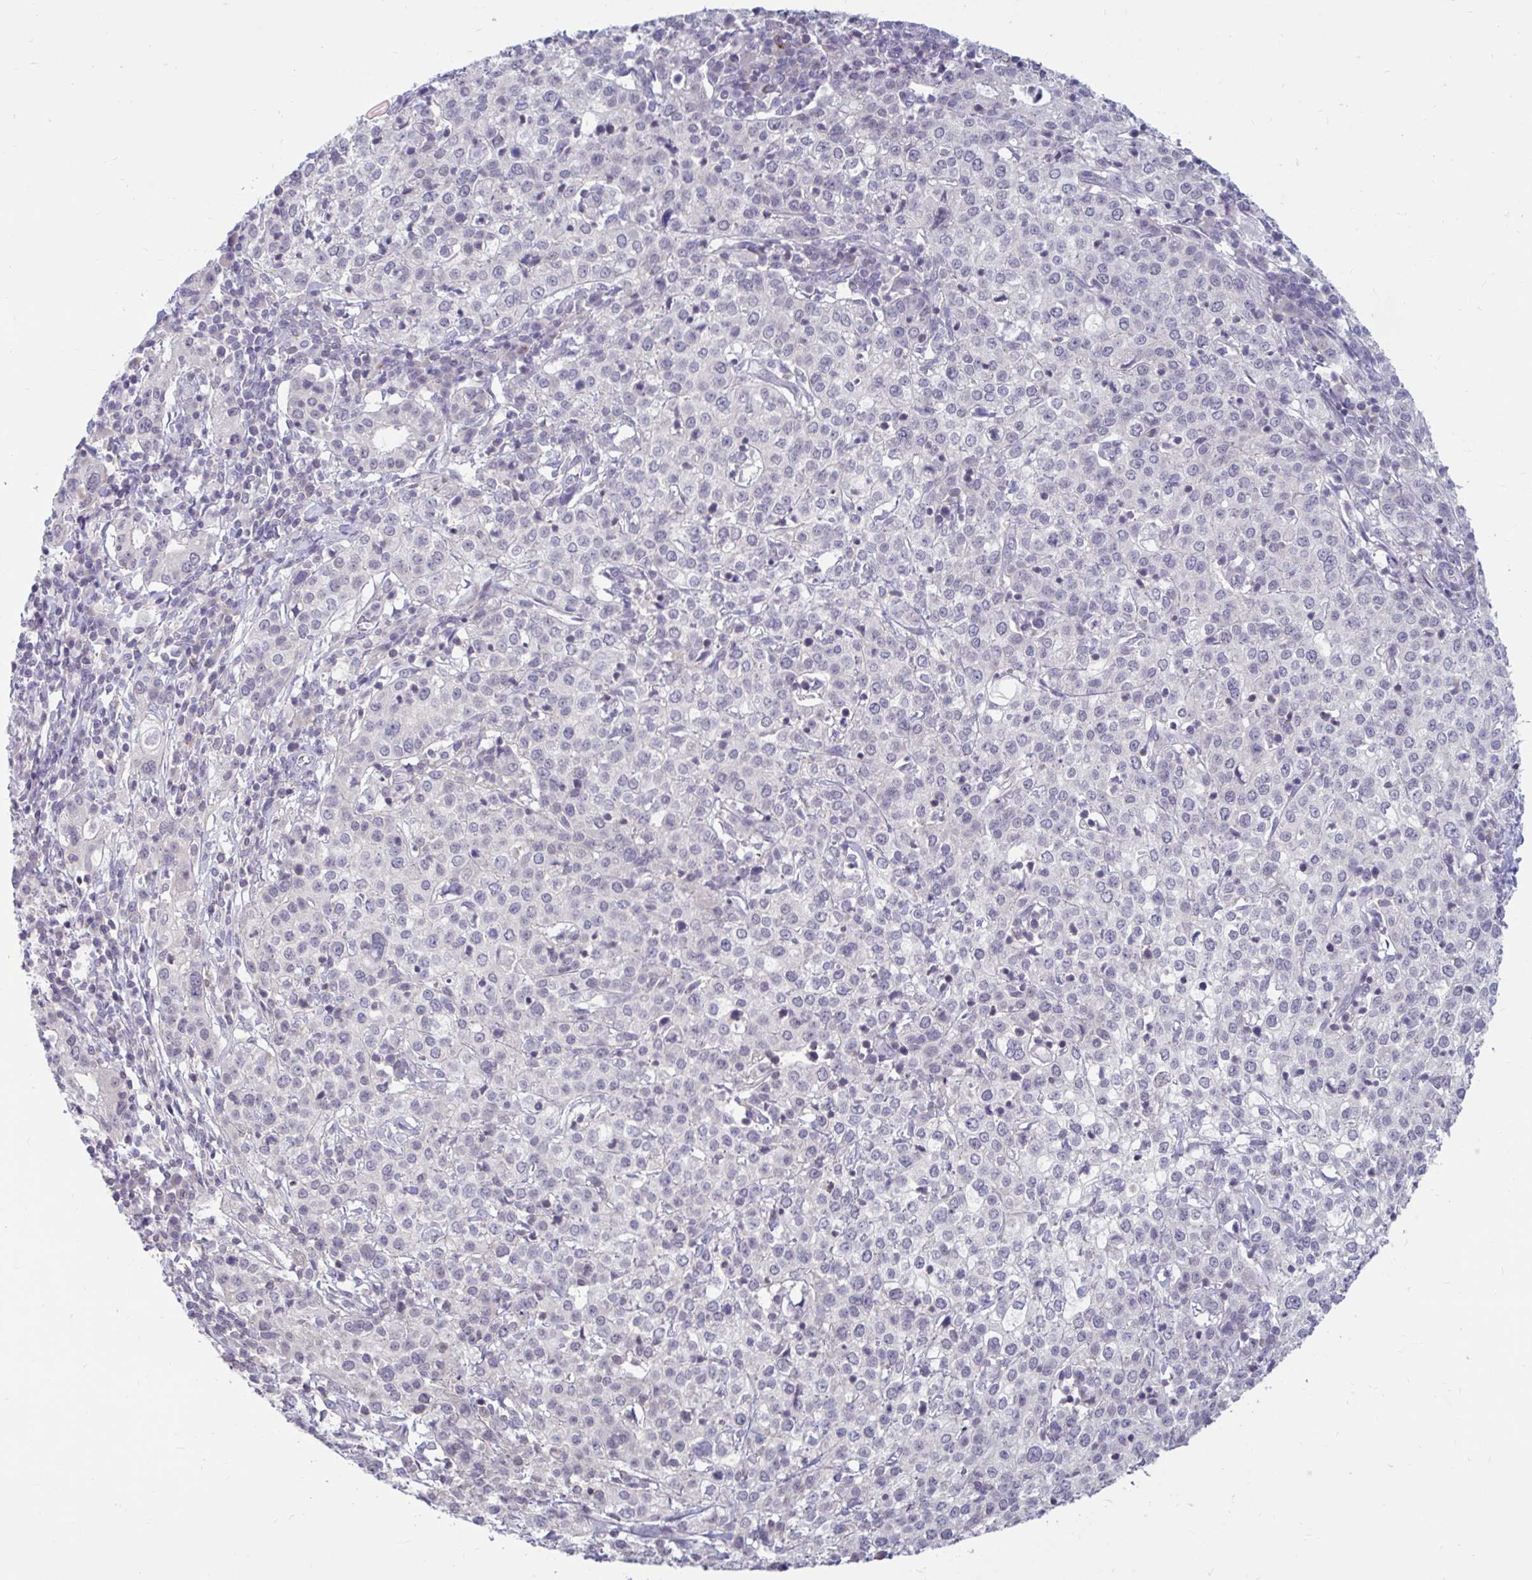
{"staining": {"intensity": "negative", "quantity": "none", "location": "none"}, "tissue": "cervical cancer", "cell_type": "Tumor cells", "image_type": "cancer", "snomed": [{"axis": "morphology", "description": "Normal tissue, NOS"}, {"axis": "morphology", "description": "Adenocarcinoma, NOS"}, {"axis": "topography", "description": "Cervix"}], "caption": "Immunohistochemical staining of human cervical cancer (adenocarcinoma) demonstrates no significant expression in tumor cells. The staining is performed using DAB brown chromogen with nuclei counter-stained in using hematoxylin.", "gene": "ARPP19", "patient": {"sex": "female", "age": 44}}